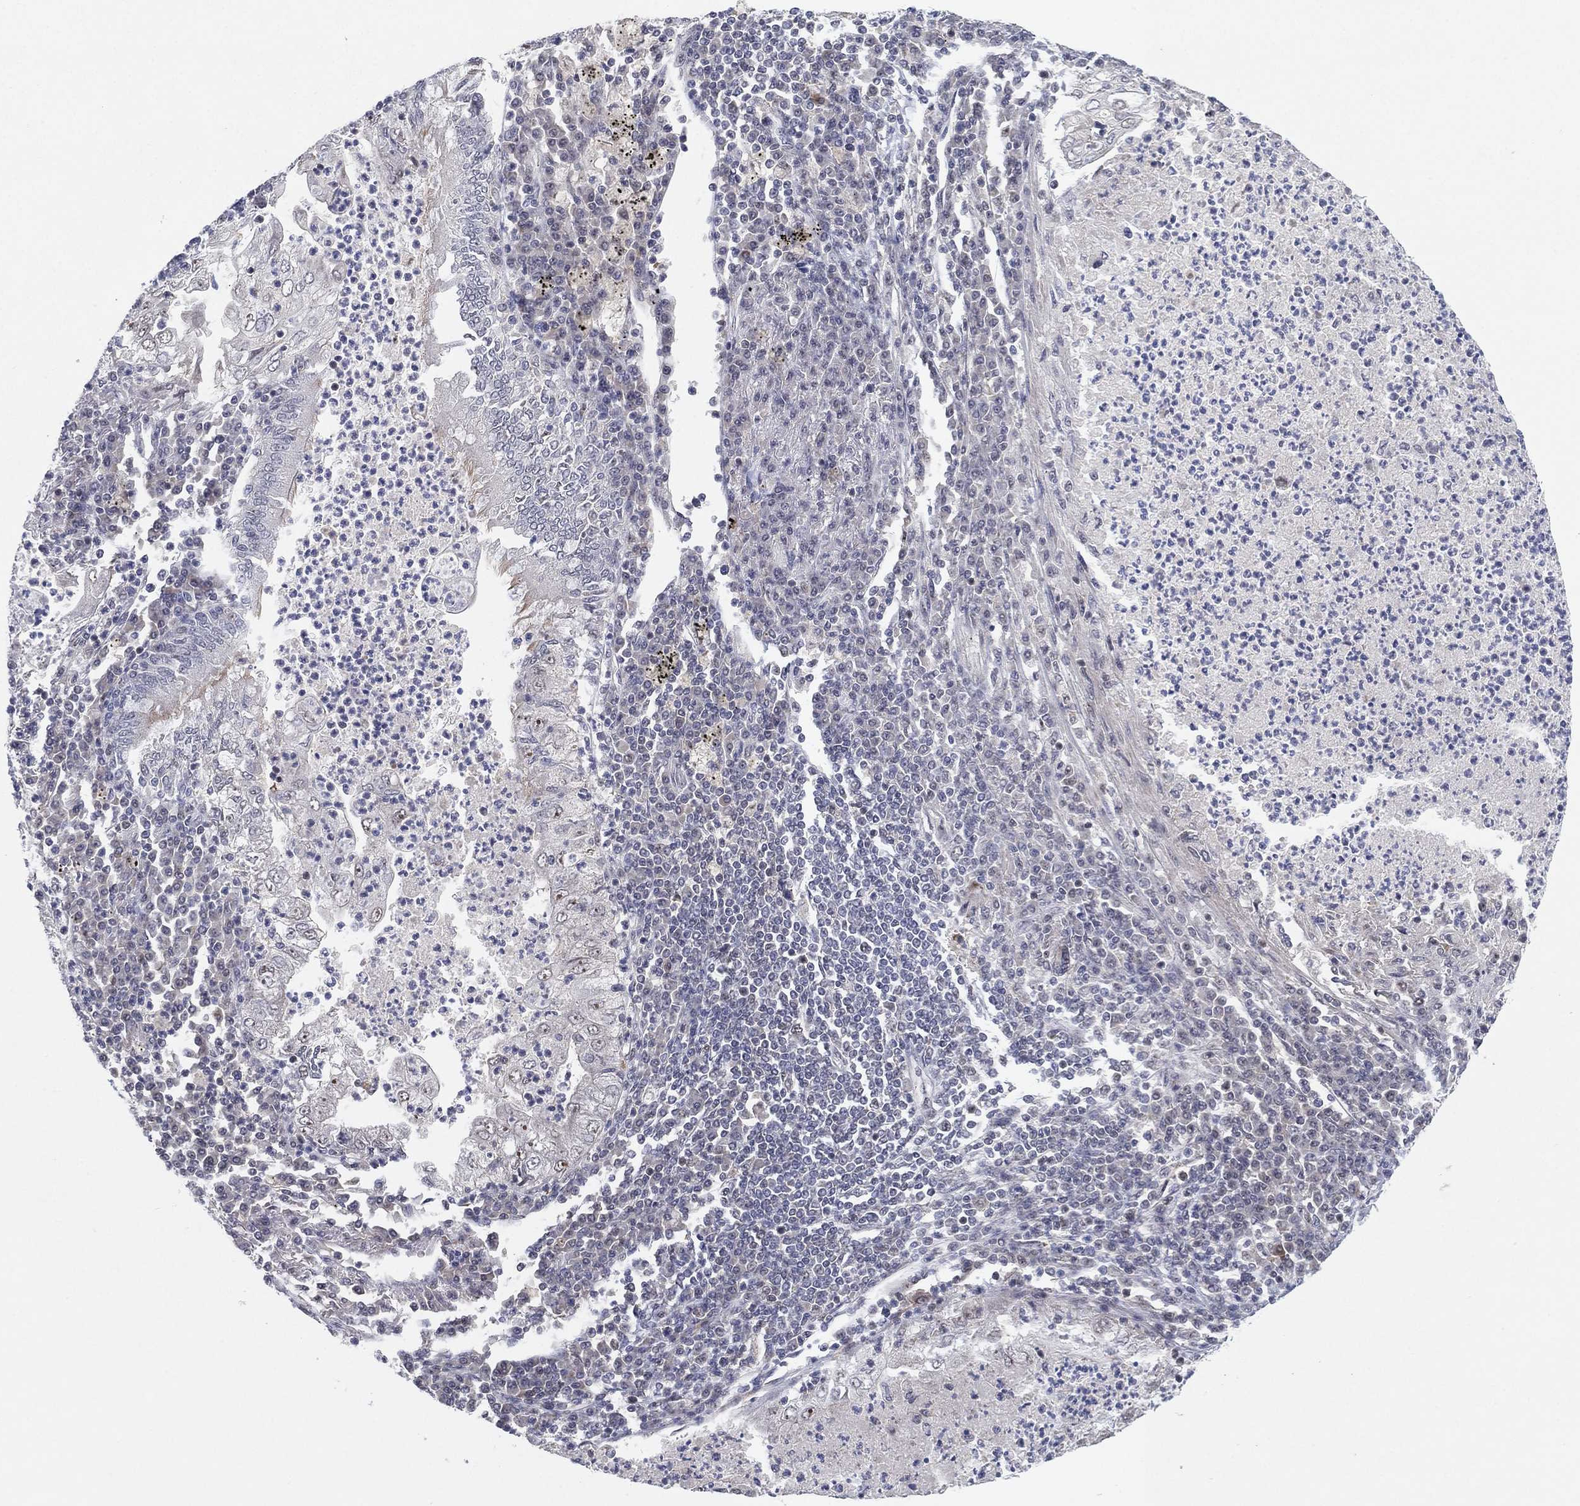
{"staining": {"intensity": "negative", "quantity": "none", "location": "none"}, "tissue": "lung cancer", "cell_type": "Tumor cells", "image_type": "cancer", "snomed": [{"axis": "morphology", "description": "Adenocarcinoma, NOS"}, {"axis": "topography", "description": "Lung"}], "caption": "The immunohistochemistry (IHC) image has no significant expression in tumor cells of lung cancer (adenocarcinoma) tissue. (DAB immunohistochemistry with hematoxylin counter stain).", "gene": "DGCR8", "patient": {"sex": "female", "age": 73}}